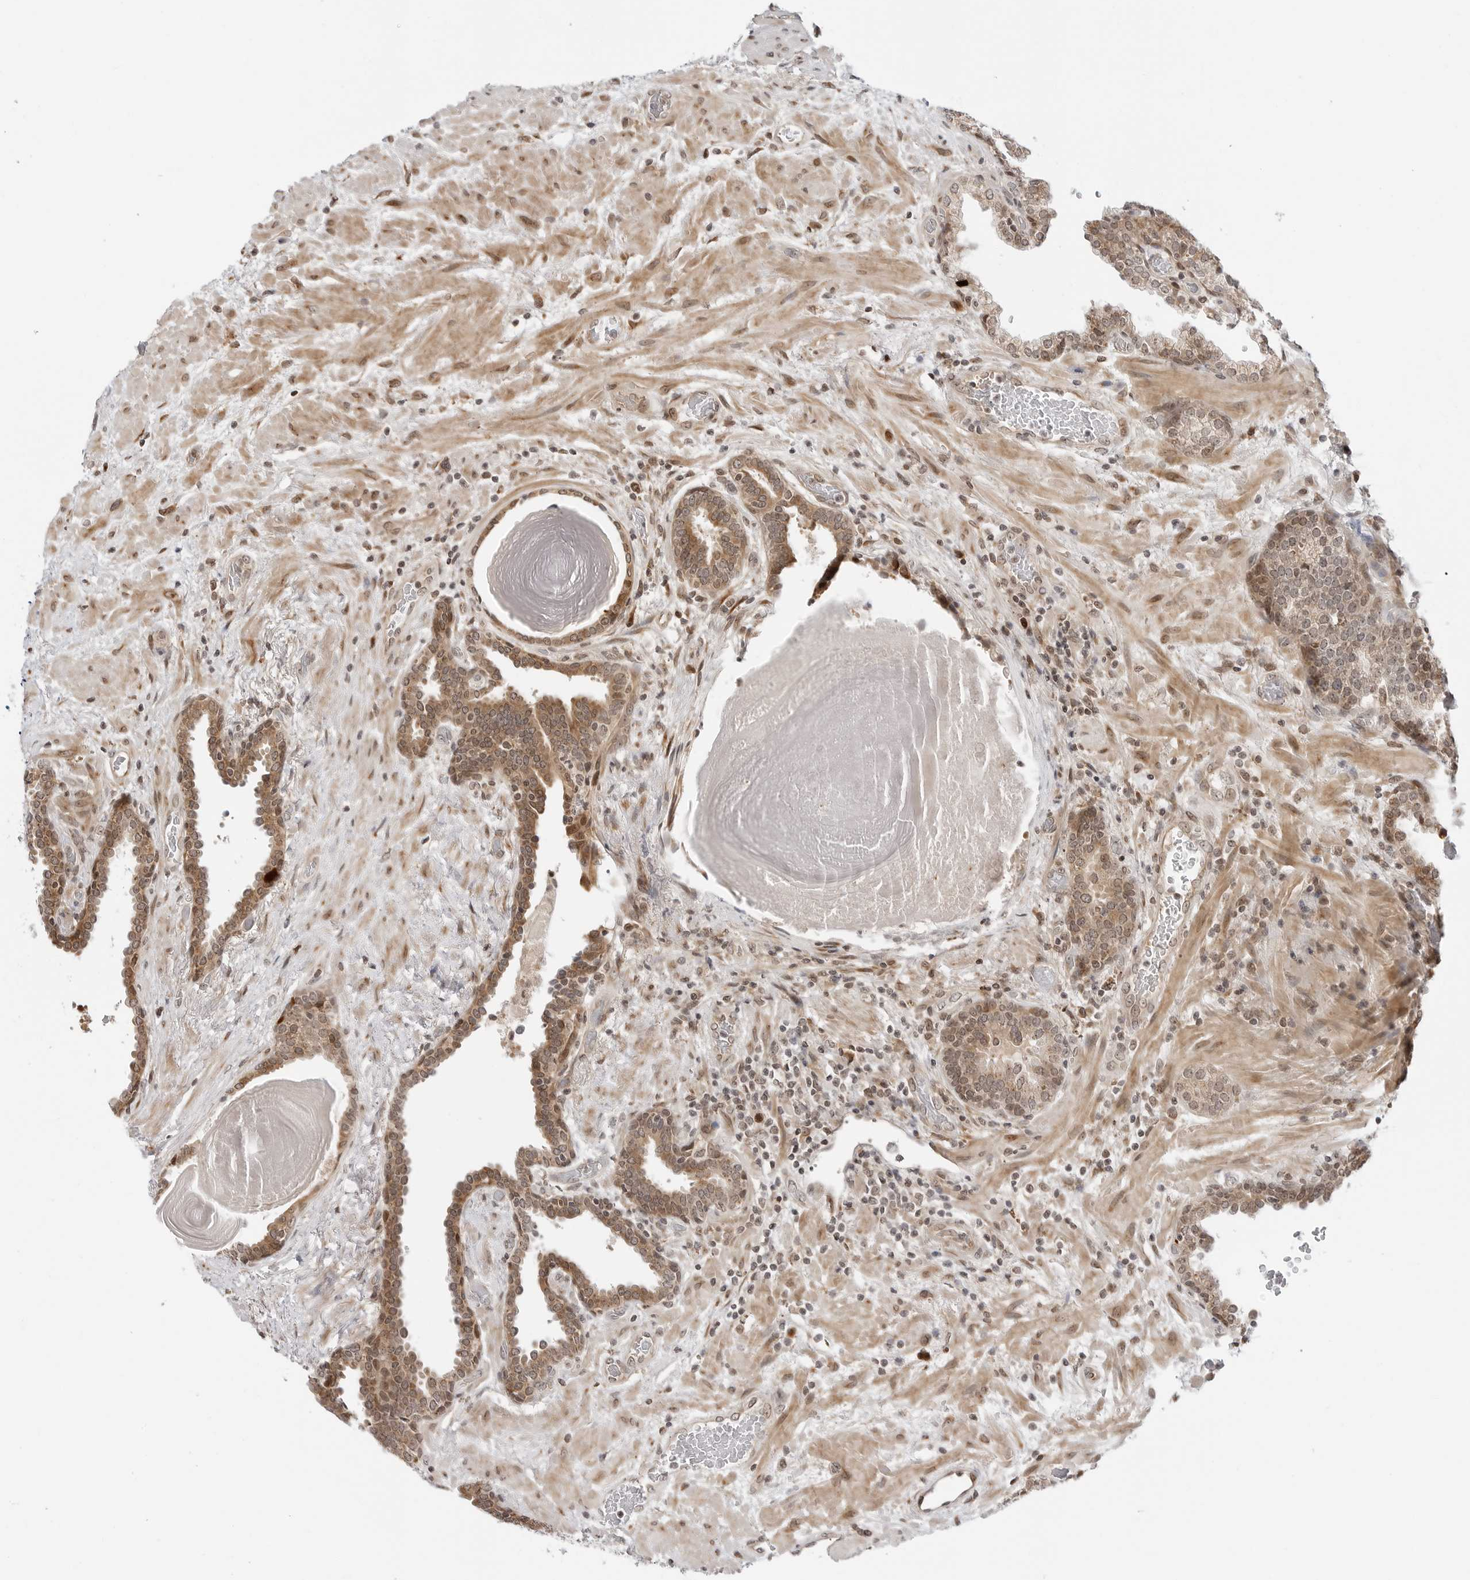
{"staining": {"intensity": "moderate", "quantity": "25%-75%", "location": "cytoplasmic/membranous,nuclear"}, "tissue": "prostate", "cell_type": "Glandular cells", "image_type": "normal", "snomed": [{"axis": "morphology", "description": "Normal tissue, NOS"}, {"axis": "topography", "description": "Prostate"}], "caption": "A brown stain labels moderate cytoplasmic/membranous,nuclear positivity of a protein in glandular cells of unremarkable prostate. Ihc stains the protein of interest in brown and the nuclei are stained blue.", "gene": "TIPRL", "patient": {"sex": "male", "age": 48}}